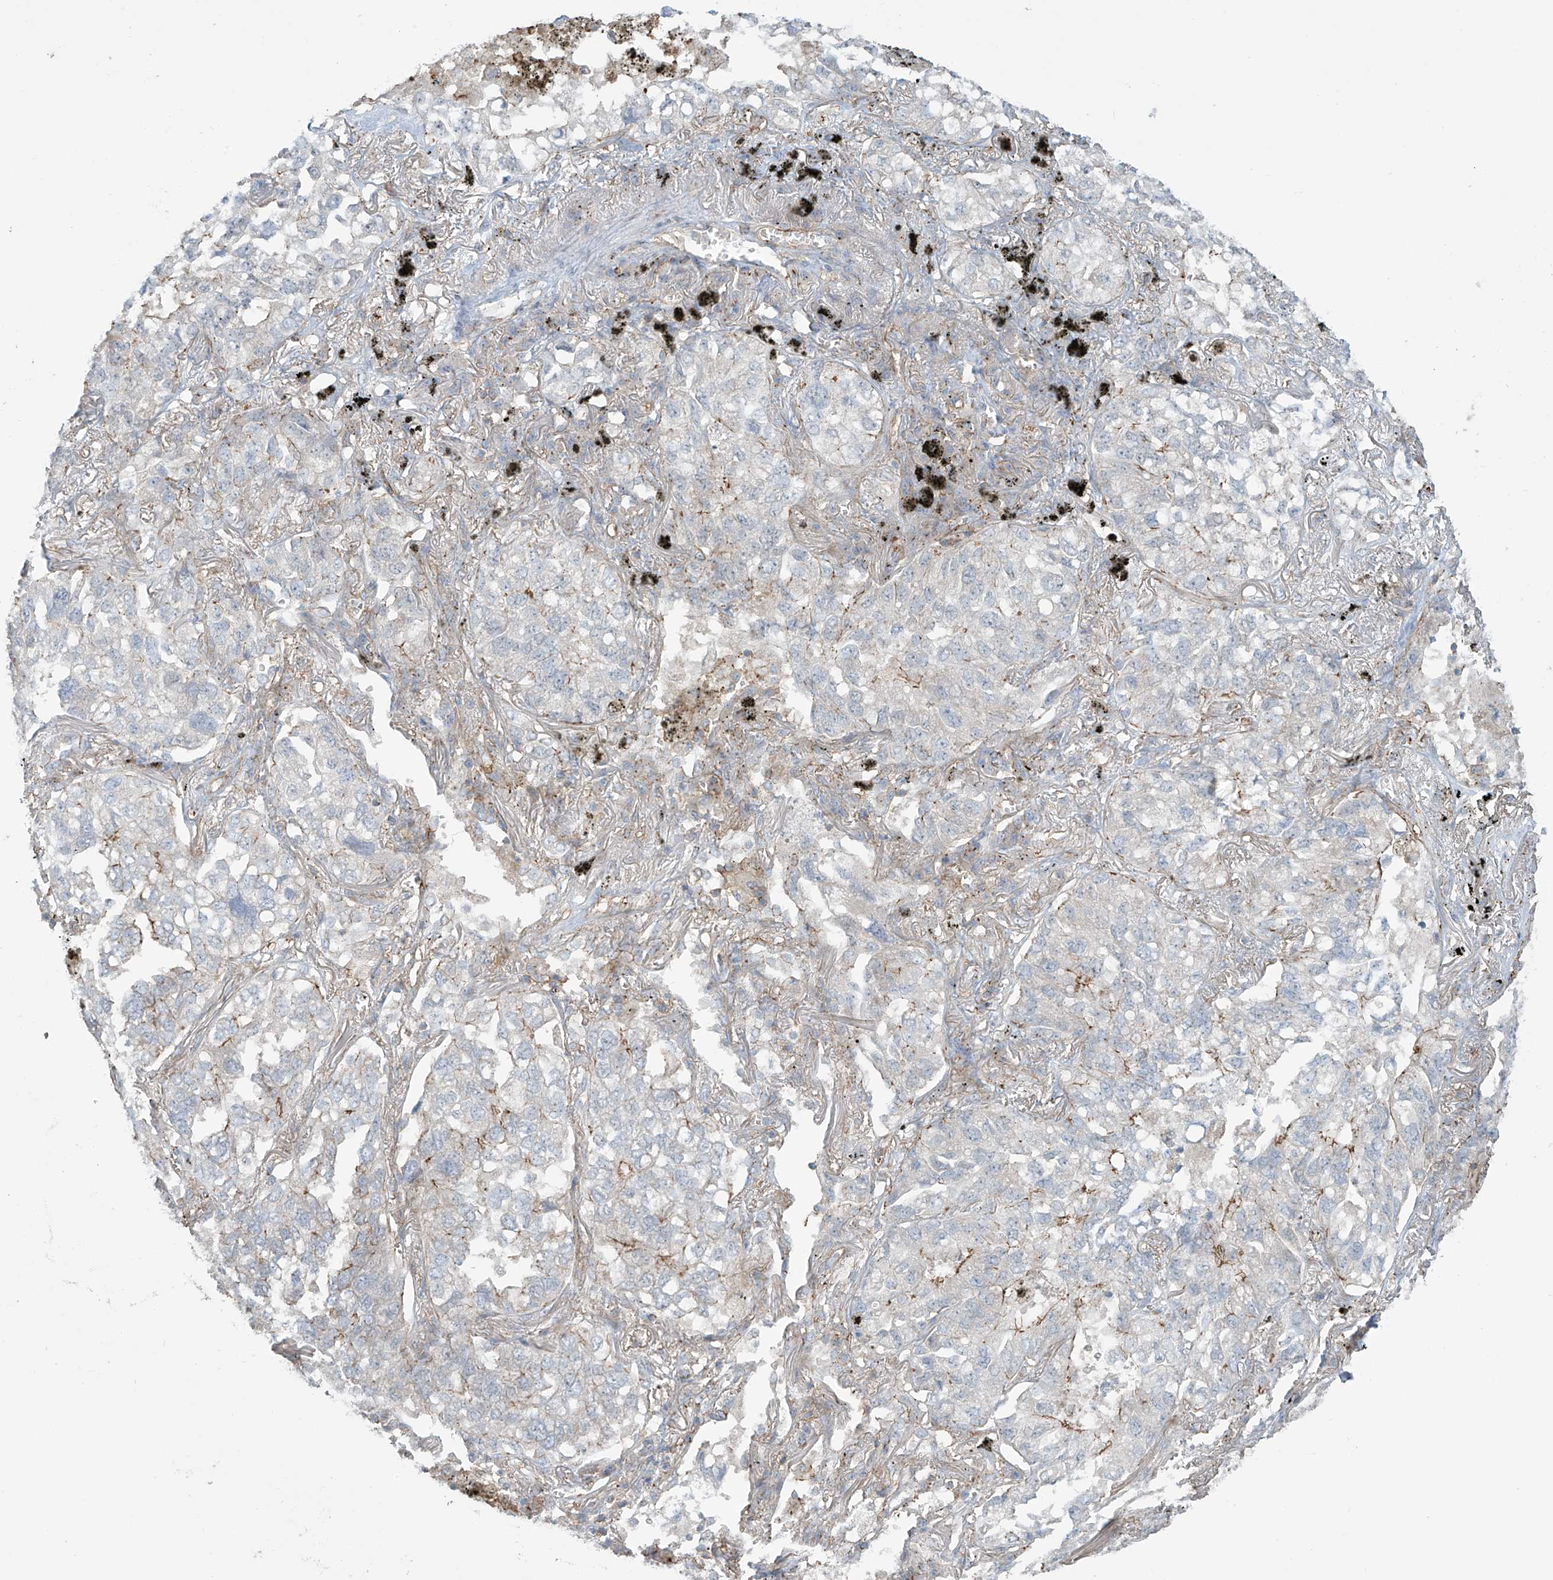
{"staining": {"intensity": "negative", "quantity": "none", "location": "none"}, "tissue": "lung cancer", "cell_type": "Tumor cells", "image_type": "cancer", "snomed": [{"axis": "morphology", "description": "Adenocarcinoma, NOS"}, {"axis": "topography", "description": "Lung"}], "caption": "Lung adenocarcinoma was stained to show a protein in brown. There is no significant positivity in tumor cells. (DAB (3,3'-diaminobenzidine) immunohistochemistry with hematoxylin counter stain).", "gene": "SLC9A2", "patient": {"sex": "male", "age": 65}}